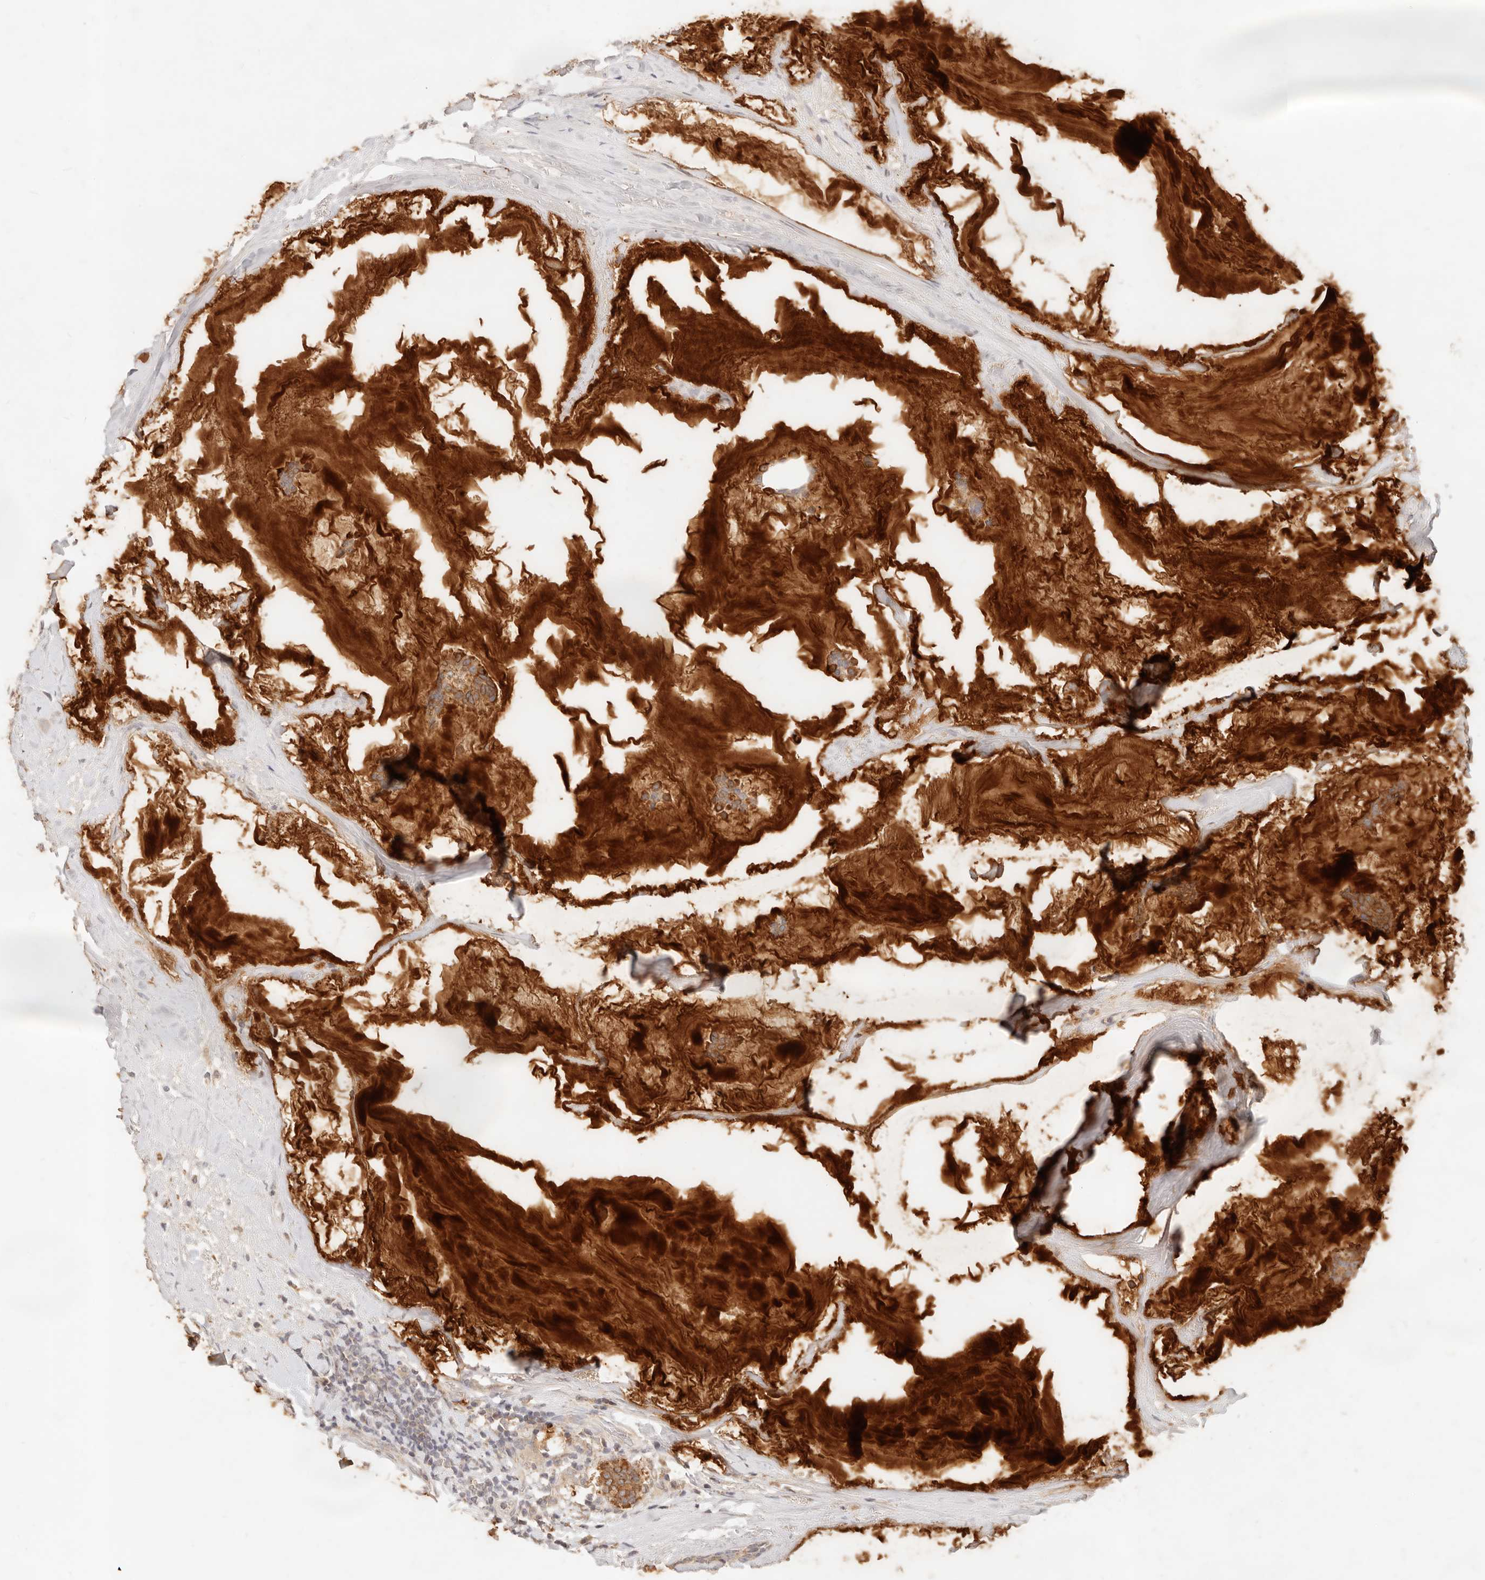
{"staining": {"intensity": "strong", "quantity": ">75%", "location": "cytoplasmic/membranous"}, "tissue": "breast cancer", "cell_type": "Tumor cells", "image_type": "cancer", "snomed": [{"axis": "morphology", "description": "Duct carcinoma"}, {"axis": "topography", "description": "Breast"}], "caption": "Immunohistochemical staining of human breast cancer (invasive ductal carcinoma) exhibits high levels of strong cytoplasmic/membranous staining in about >75% of tumor cells.", "gene": "RUBCNL", "patient": {"sex": "female", "age": 93}}